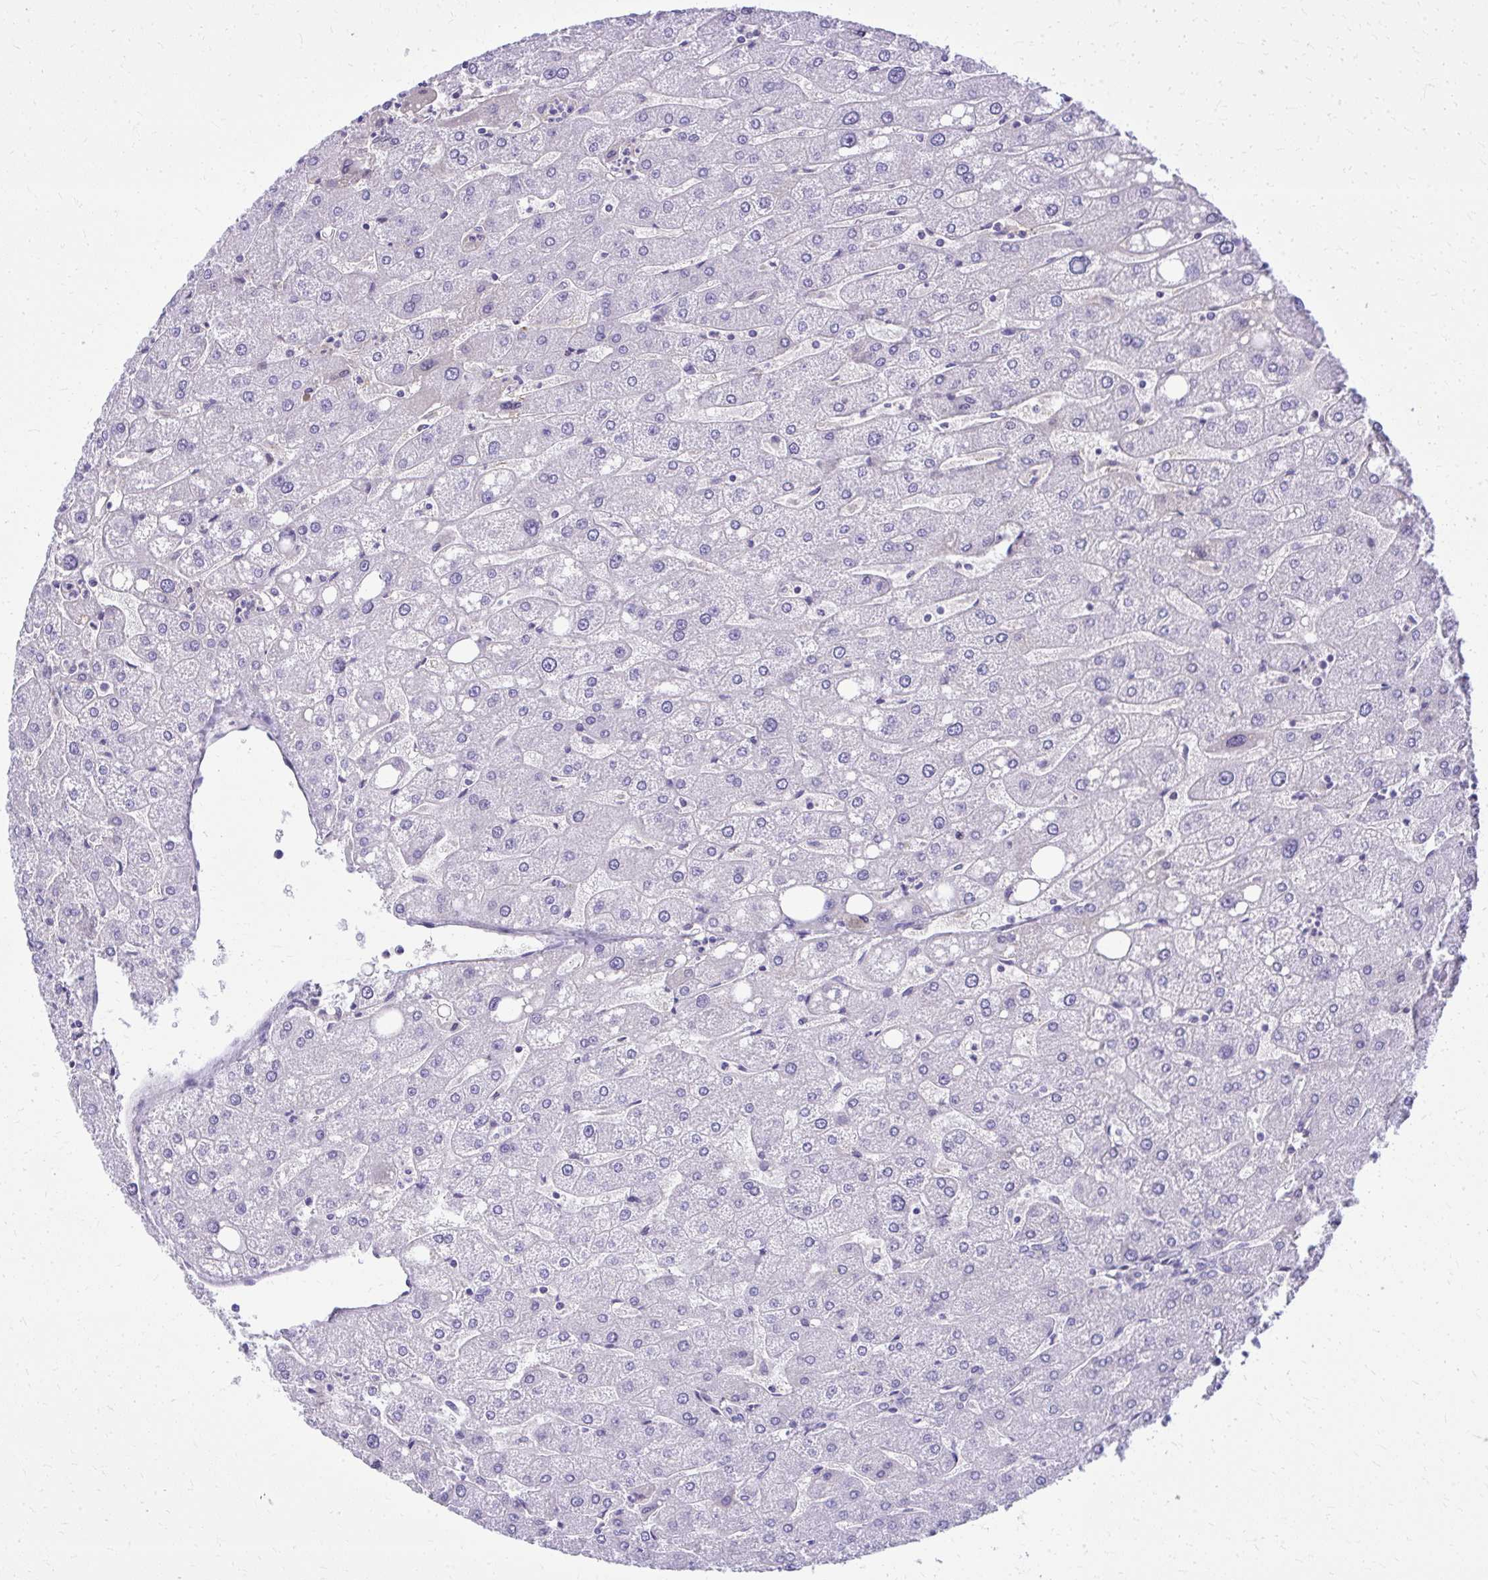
{"staining": {"intensity": "negative", "quantity": "none", "location": "none"}, "tissue": "liver", "cell_type": "Cholangiocytes", "image_type": "normal", "snomed": [{"axis": "morphology", "description": "Normal tissue, NOS"}, {"axis": "topography", "description": "Liver"}], "caption": "The micrograph exhibits no significant positivity in cholangiocytes of liver.", "gene": "RUNDC3B", "patient": {"sex": "male", "age": 67}}